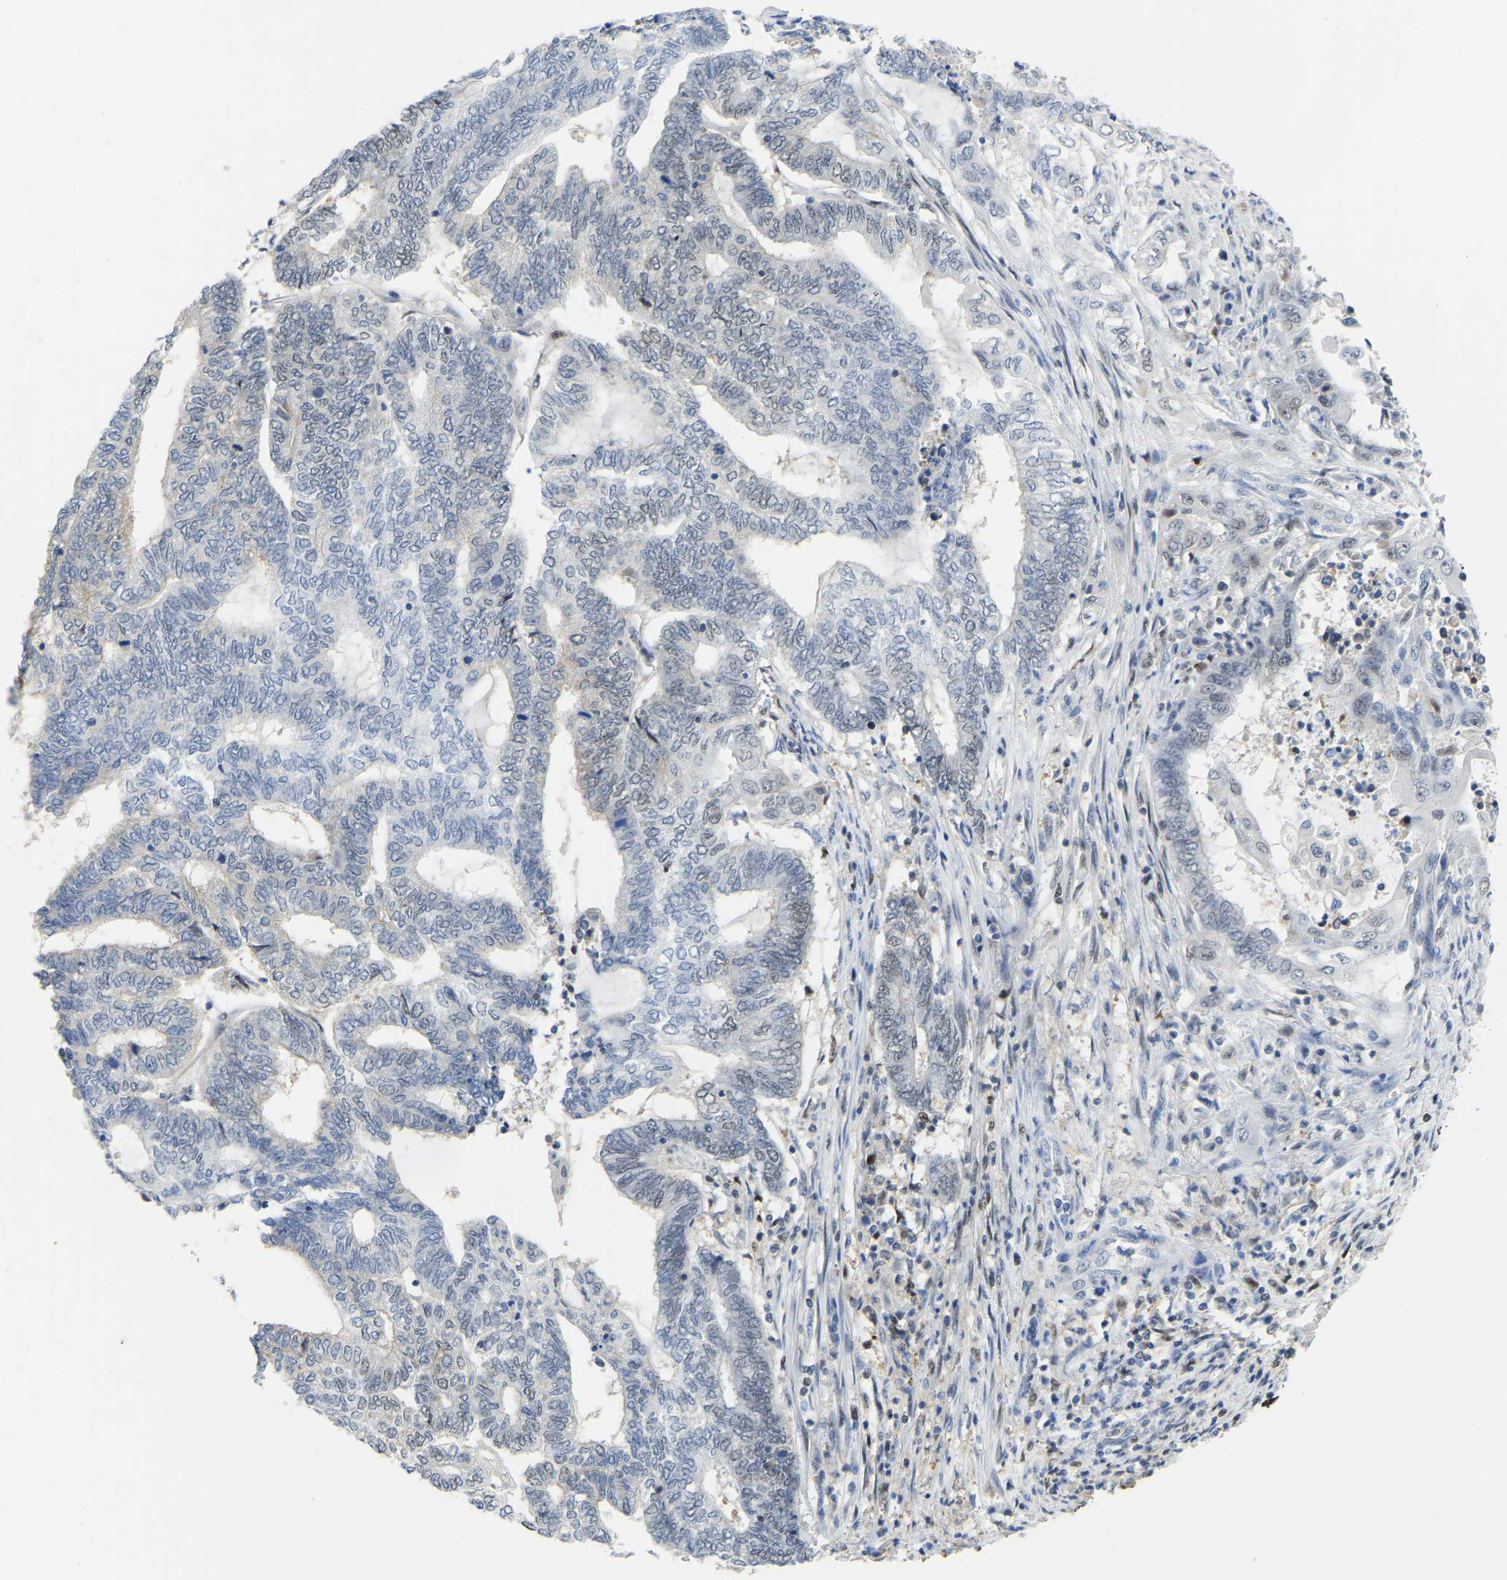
{"staining": {"intensity": "negative", "quantity": "none", "location": "none"}, "tissue": "endometrial cancer", "cell_type": "Tumor cells", "image_type": "cancer", "snomed": [{"axis": "morphology", "description": "Adenocarcinoma, NOS"}, {"axis": "topography", "description": "Uterus"}, {"axis": "topography", "description": "Endometrium"}], "caption": "Protein analysis of endometrial adenocarcinoma demonstrates no significant expression in tumor cells.", "gene": "KLRG2", "patient": {"sex": "female", "age": 70}}